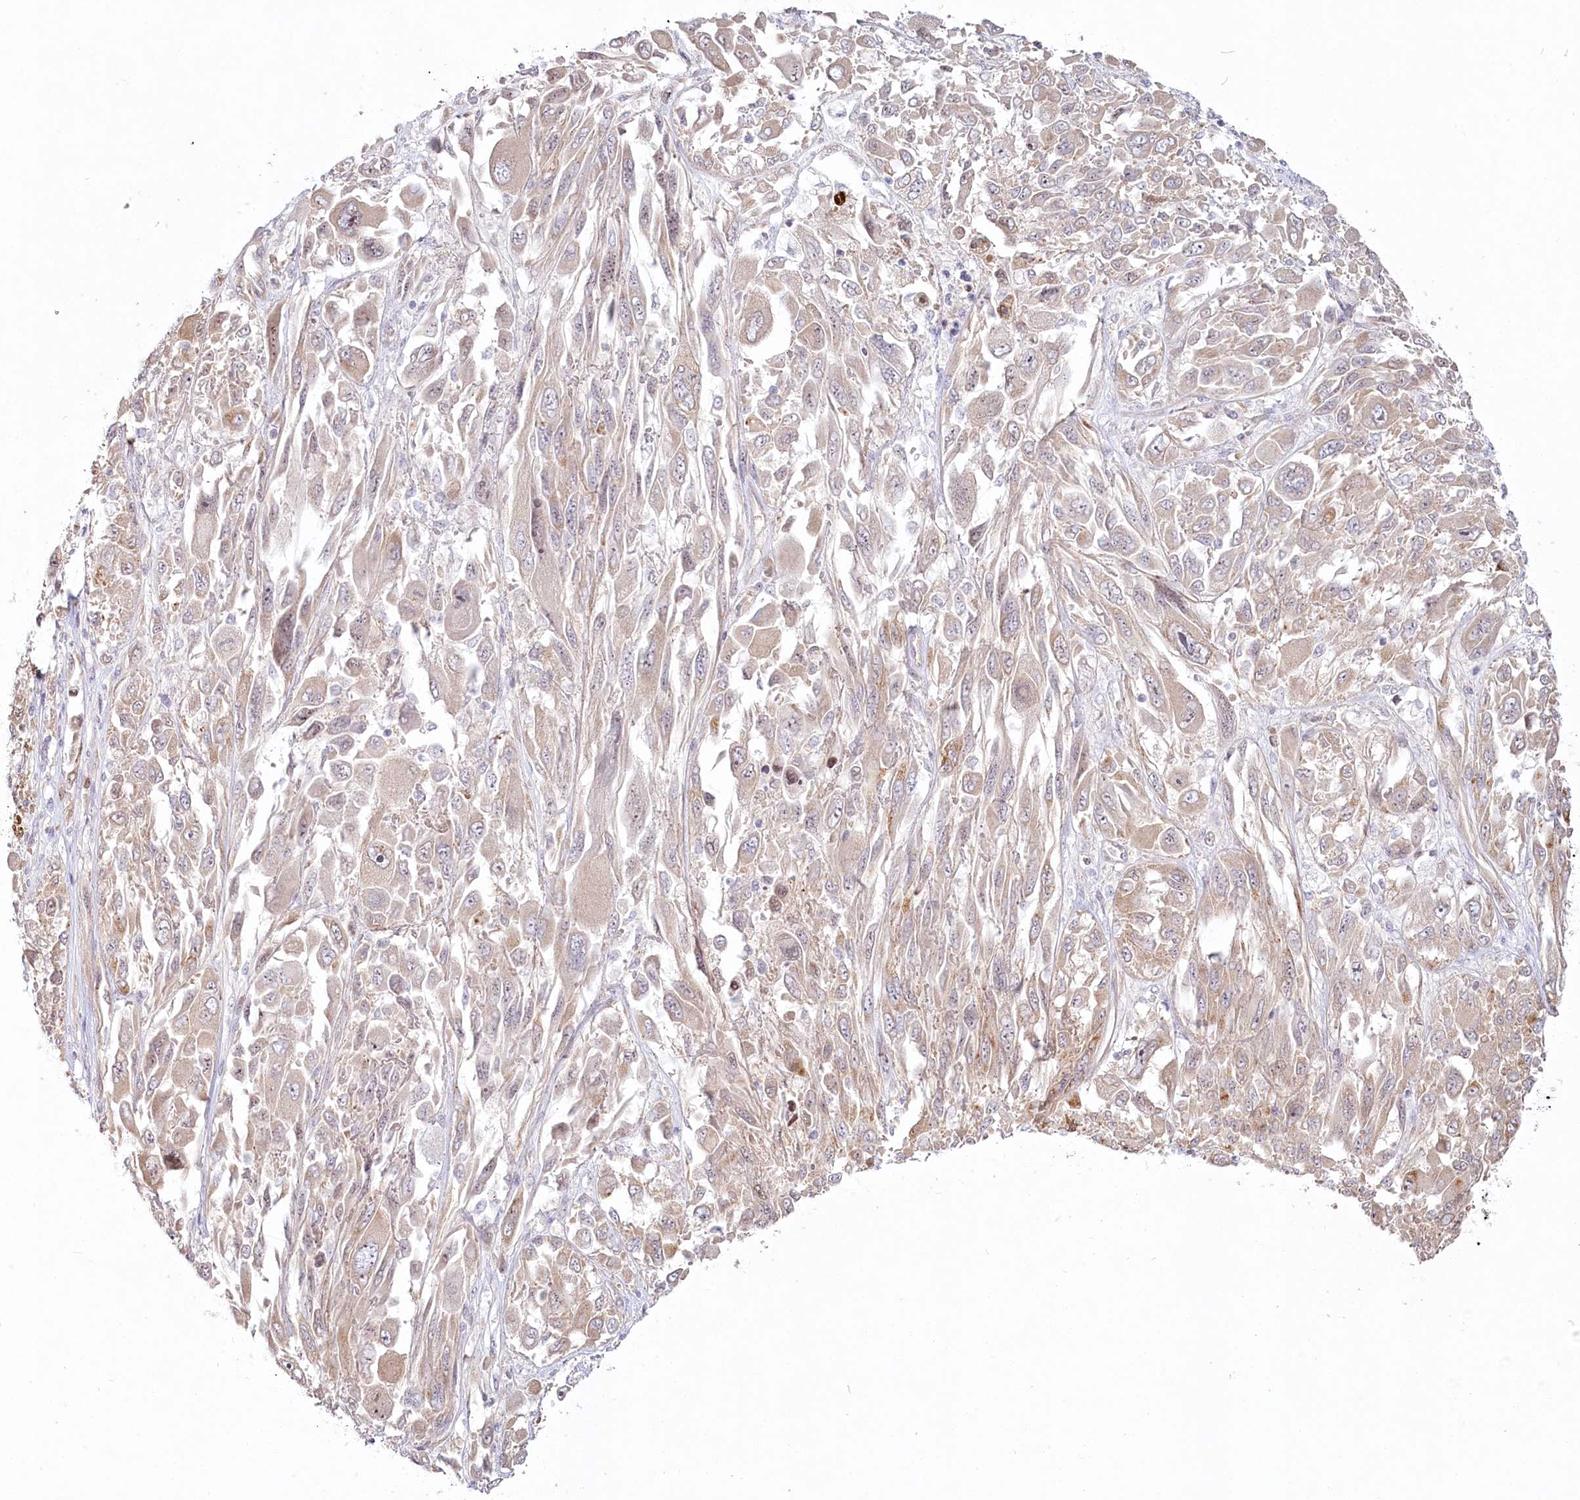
{"staining": {"intensity": "negative", "quantity": "none", "location": "none"}, "tissue": "melanoma", "cell_type": "Tumor cells", "image_type": "cancer", "snomed": [{"axis": "morphology", "description": "Malignant melanoma, NOS"}, {"axis": "topography", "description": "Skin"}], "caption": "Image shows no protein staining in tumor cells of melanoma tissue.", "gene": "SPINK13", "patient": {"sex": "female", "age": 91}}